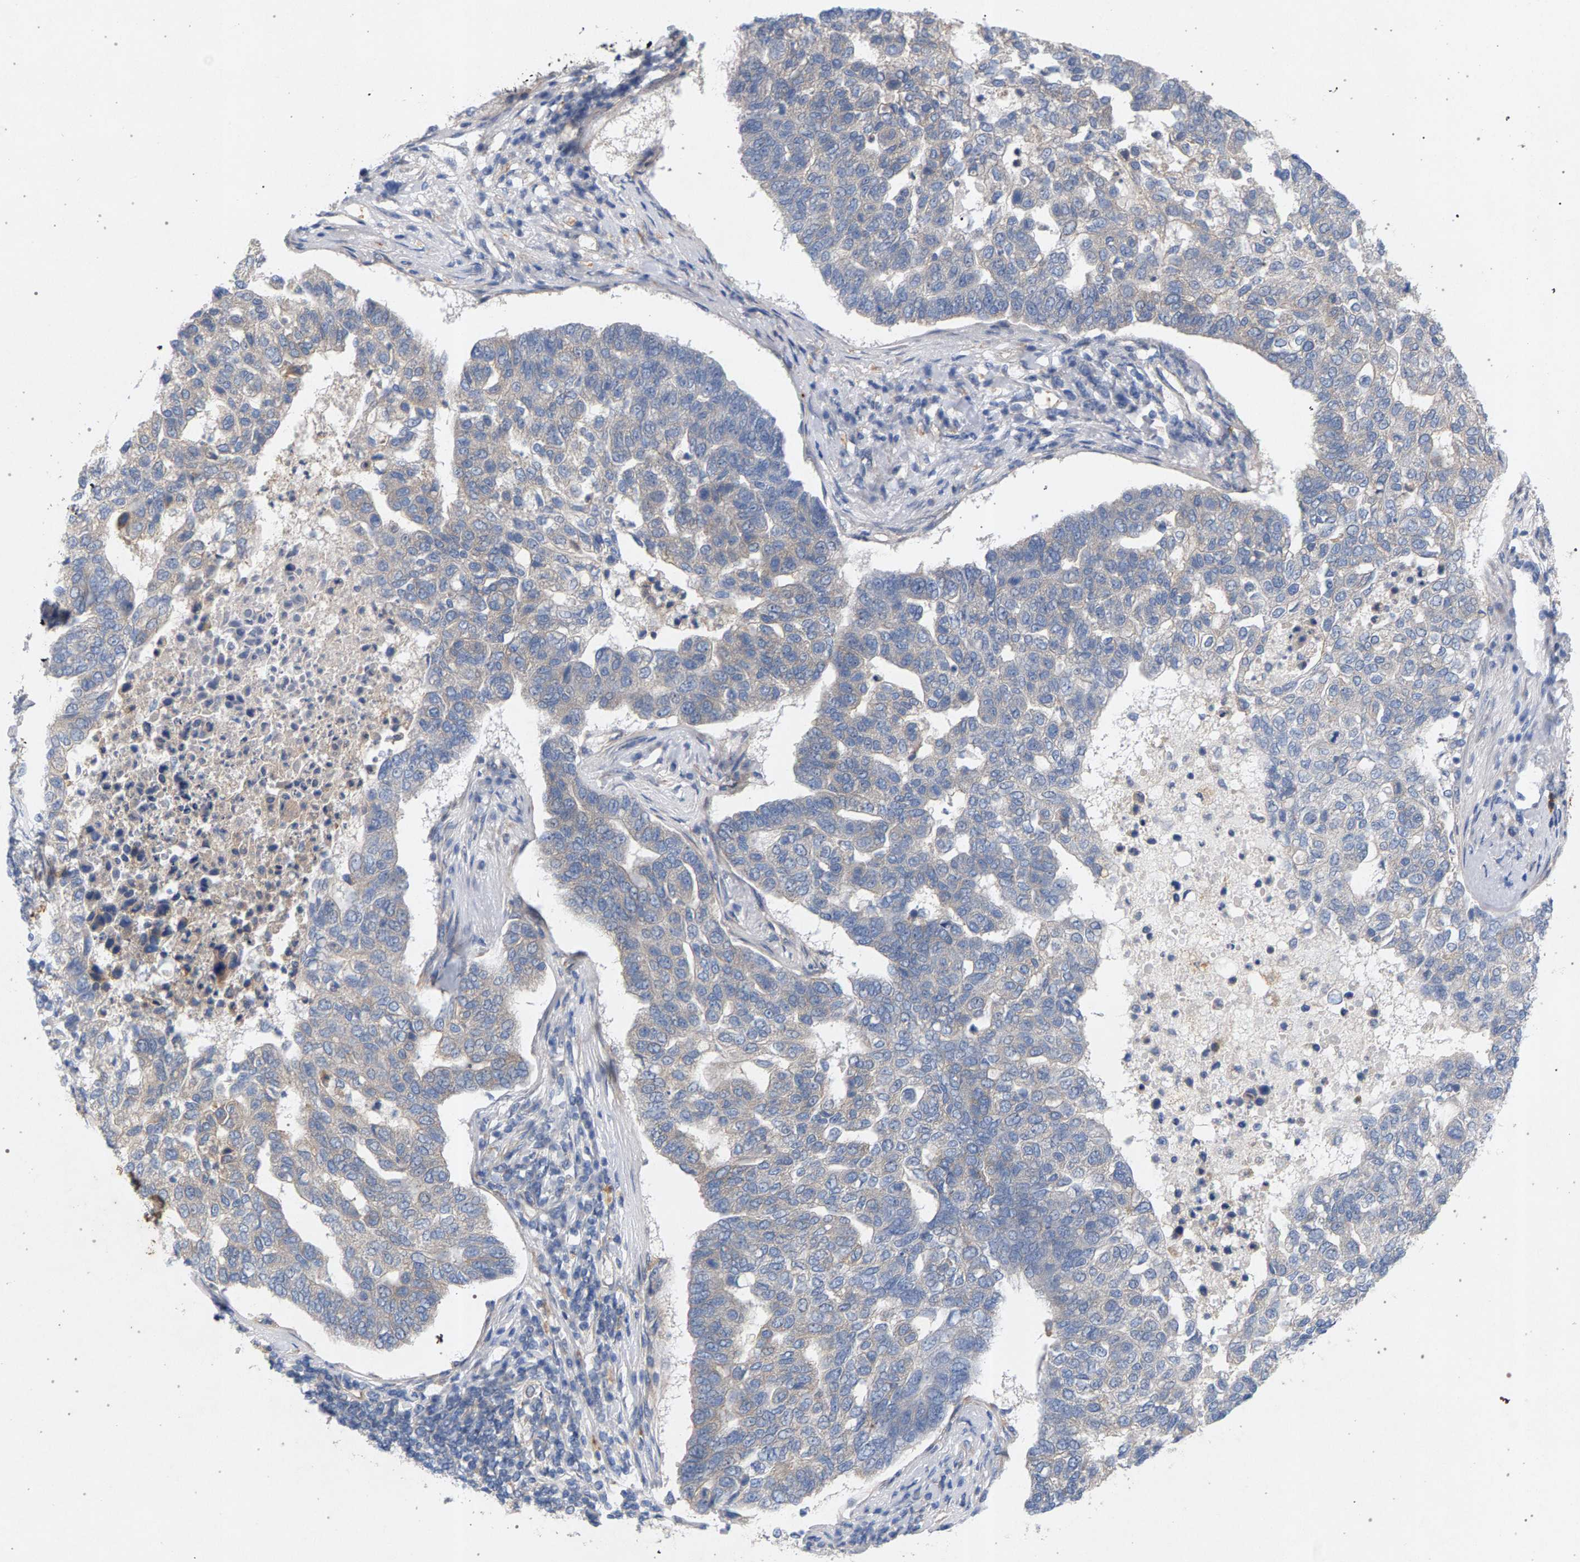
{"staining": {"intensity": "negative", "quantity": "none", "location": "none"}, "tissue": "pancreatic cancer", "cell_type": "Tumor cells", "image_type": "cancer", "snomed": [{"axis": "morphology", "description": "Adenocarcinoma, NOS"}, {"axis": "topography", "description": "Pancreas"}], "caption": "Human pancreatic cancer stained for a protein using IHC displays no expression in tumor cells.", "gene": "MAMDC2", "patient": {"sex": "female", "age": 61}}